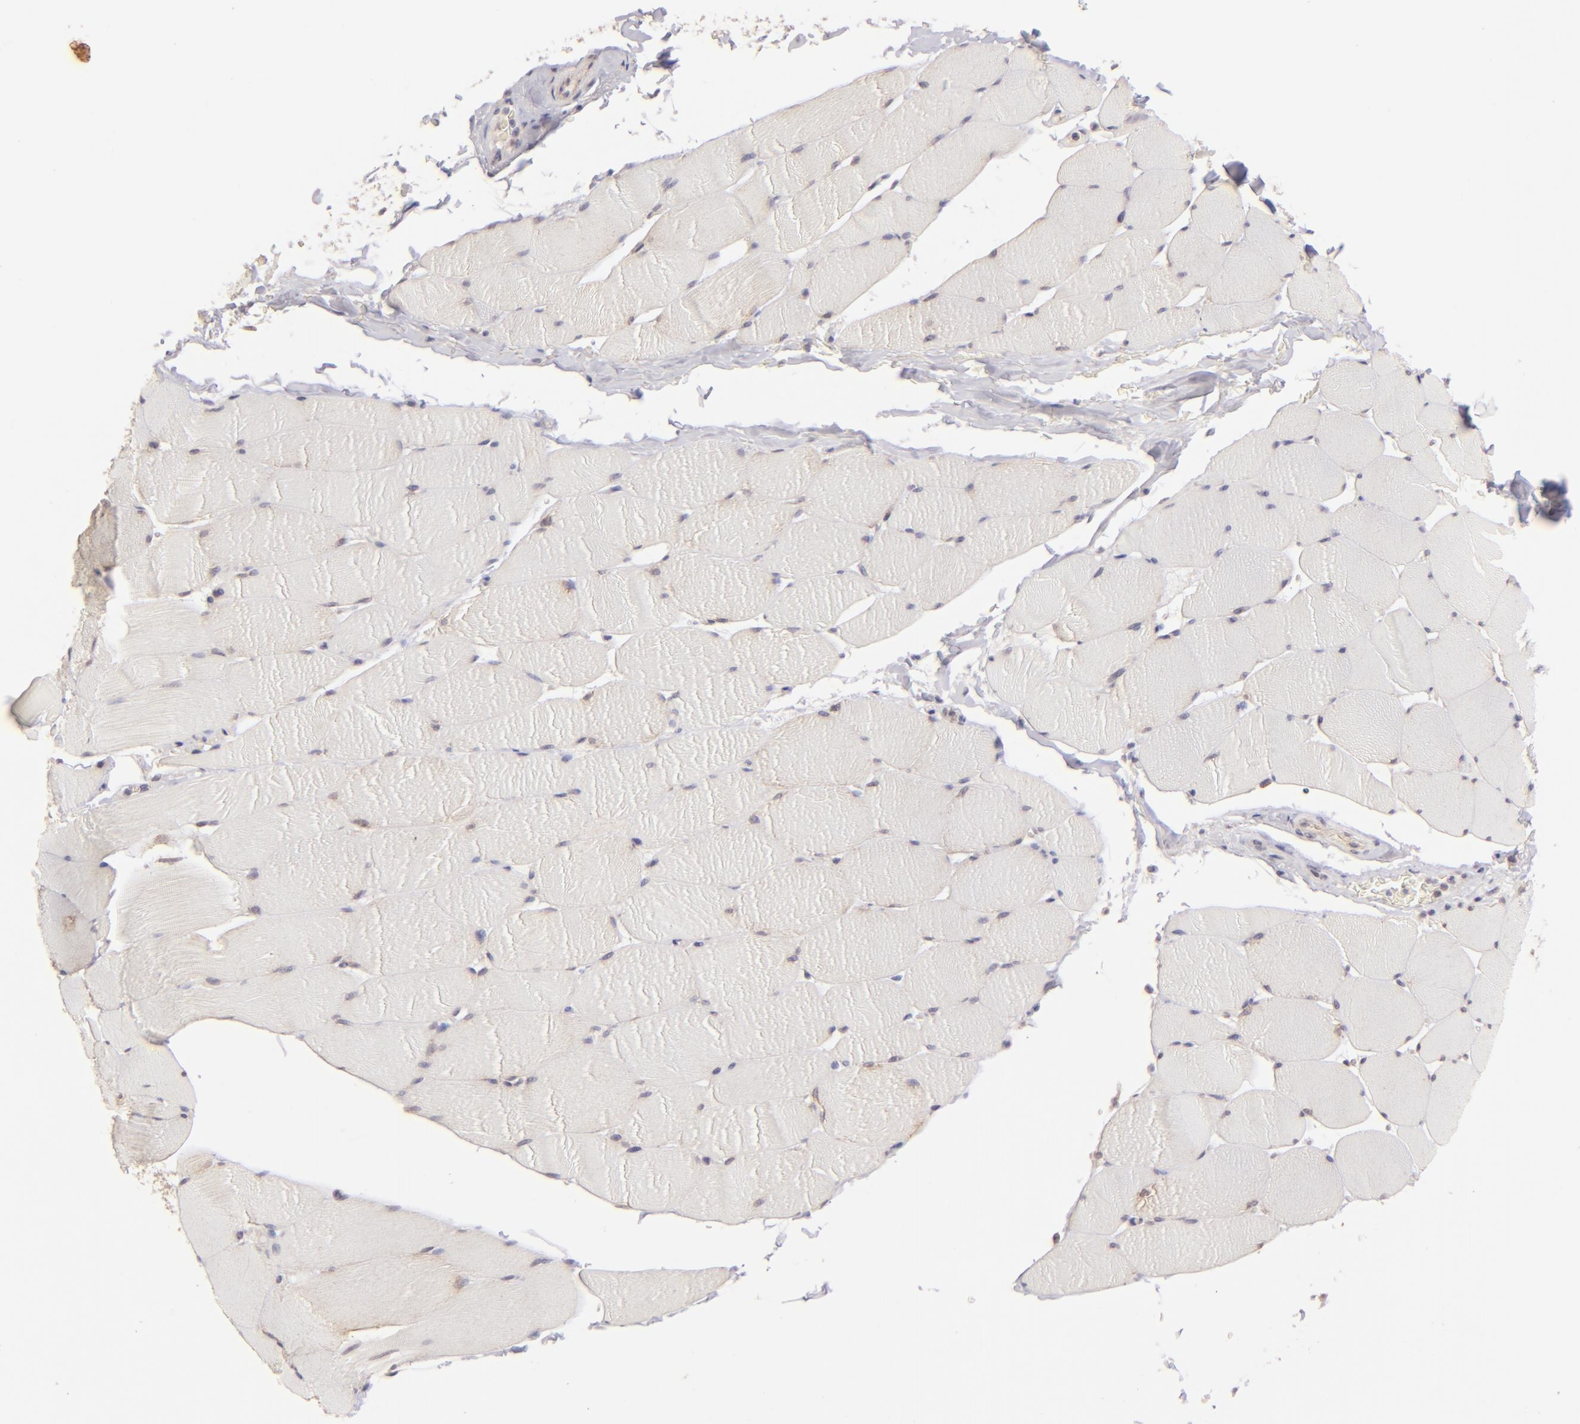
{"staining": {"intensity": "weak", "quantity": "<25%", "location": "cytoplasmic/membranous"}, "tissue": "skeletal muscle", "cell_type": "Myocytes", "image_type": "normal", "snomed": [{"axis": "morphology", "description": "Normal tissue, NOS"}, {"axis": "topography", "description": "Skeletal muscle"}], "caption": "The histopathology image displays no staining of myocytes in normal skeletal muscle.", "gene": "CLDN1", "patient": {"sex": "male", "age": 62}}